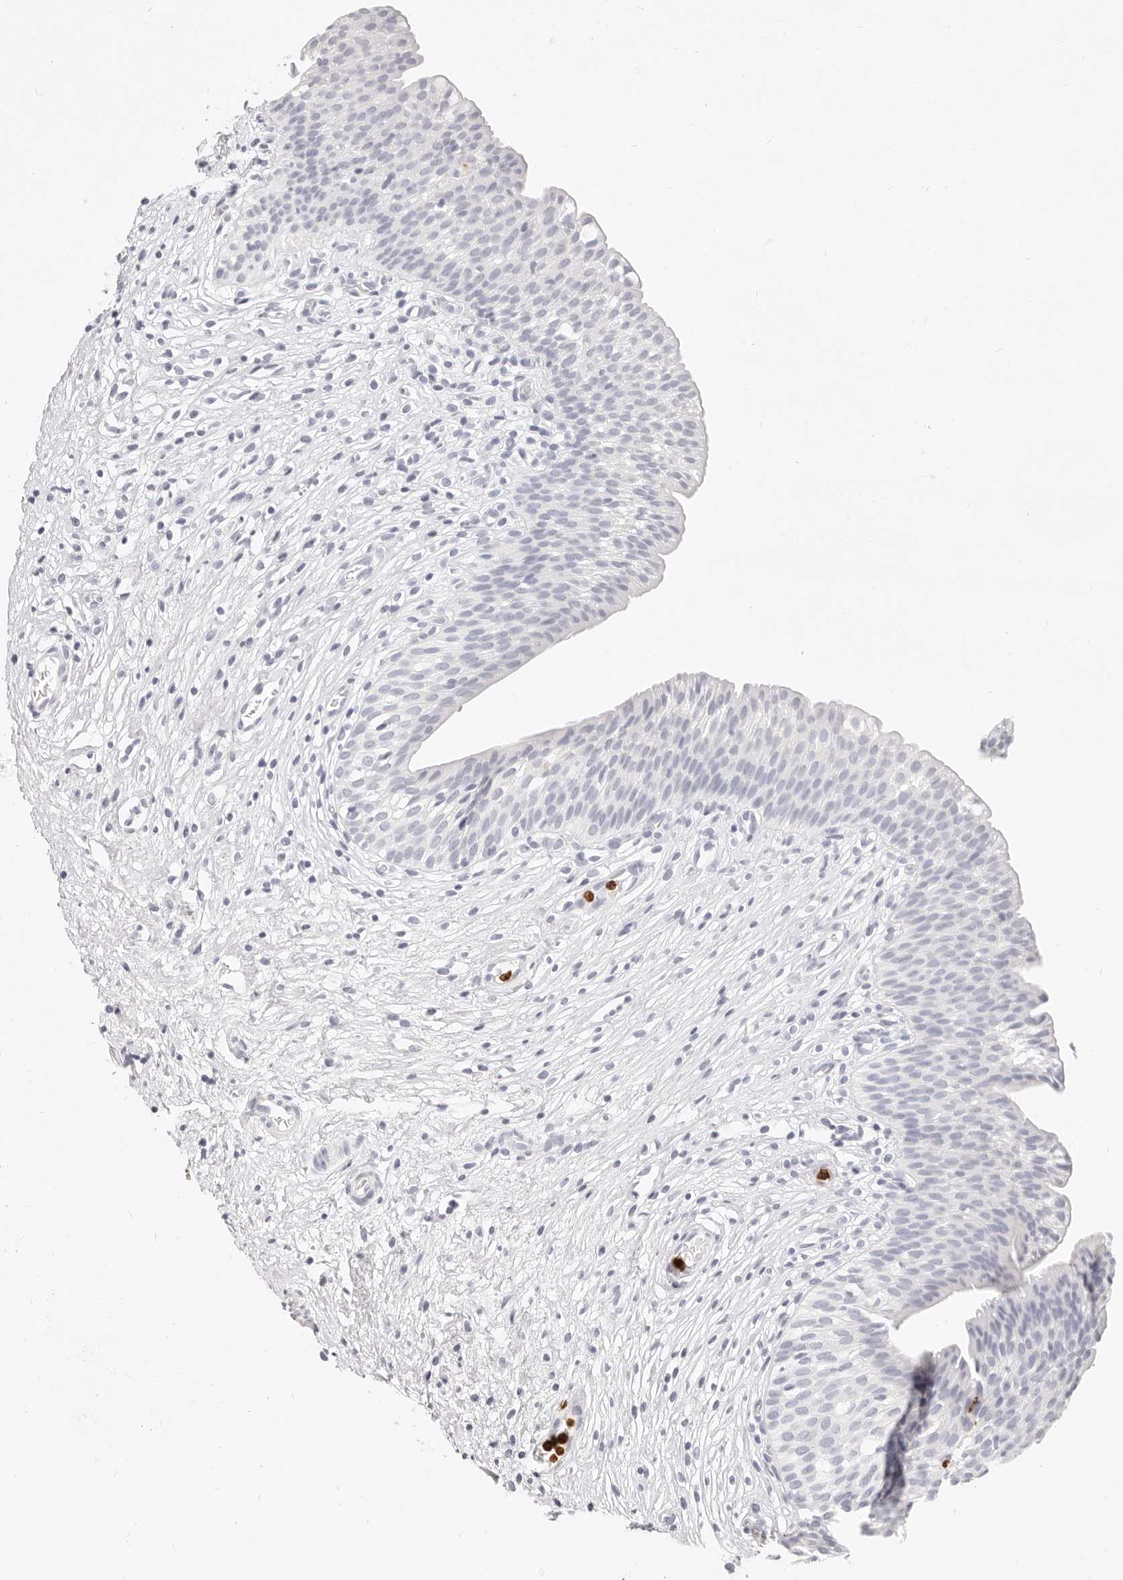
{"staining": {"intensity": "negative", "quantity": "none", "location": "none"}, "tissue": "urinary bladder", "cell_type": "Urothelial cells", "image_type": "normal", "snomed": [{"axis": "morphology", "description": "Normal tissue, NOS"}, {"axis": "topography", "description": "Urinary bladder"}], "caption": "Urothelial cells show no significant expression in unremarkable urinary bladder. (Brightfield microscopy of DAB (3,3'-diaminobenzidine) immunohistochemistry at high magnification).", "gene": "CAMP", "patient": {"sex": "male", "age": 1}}